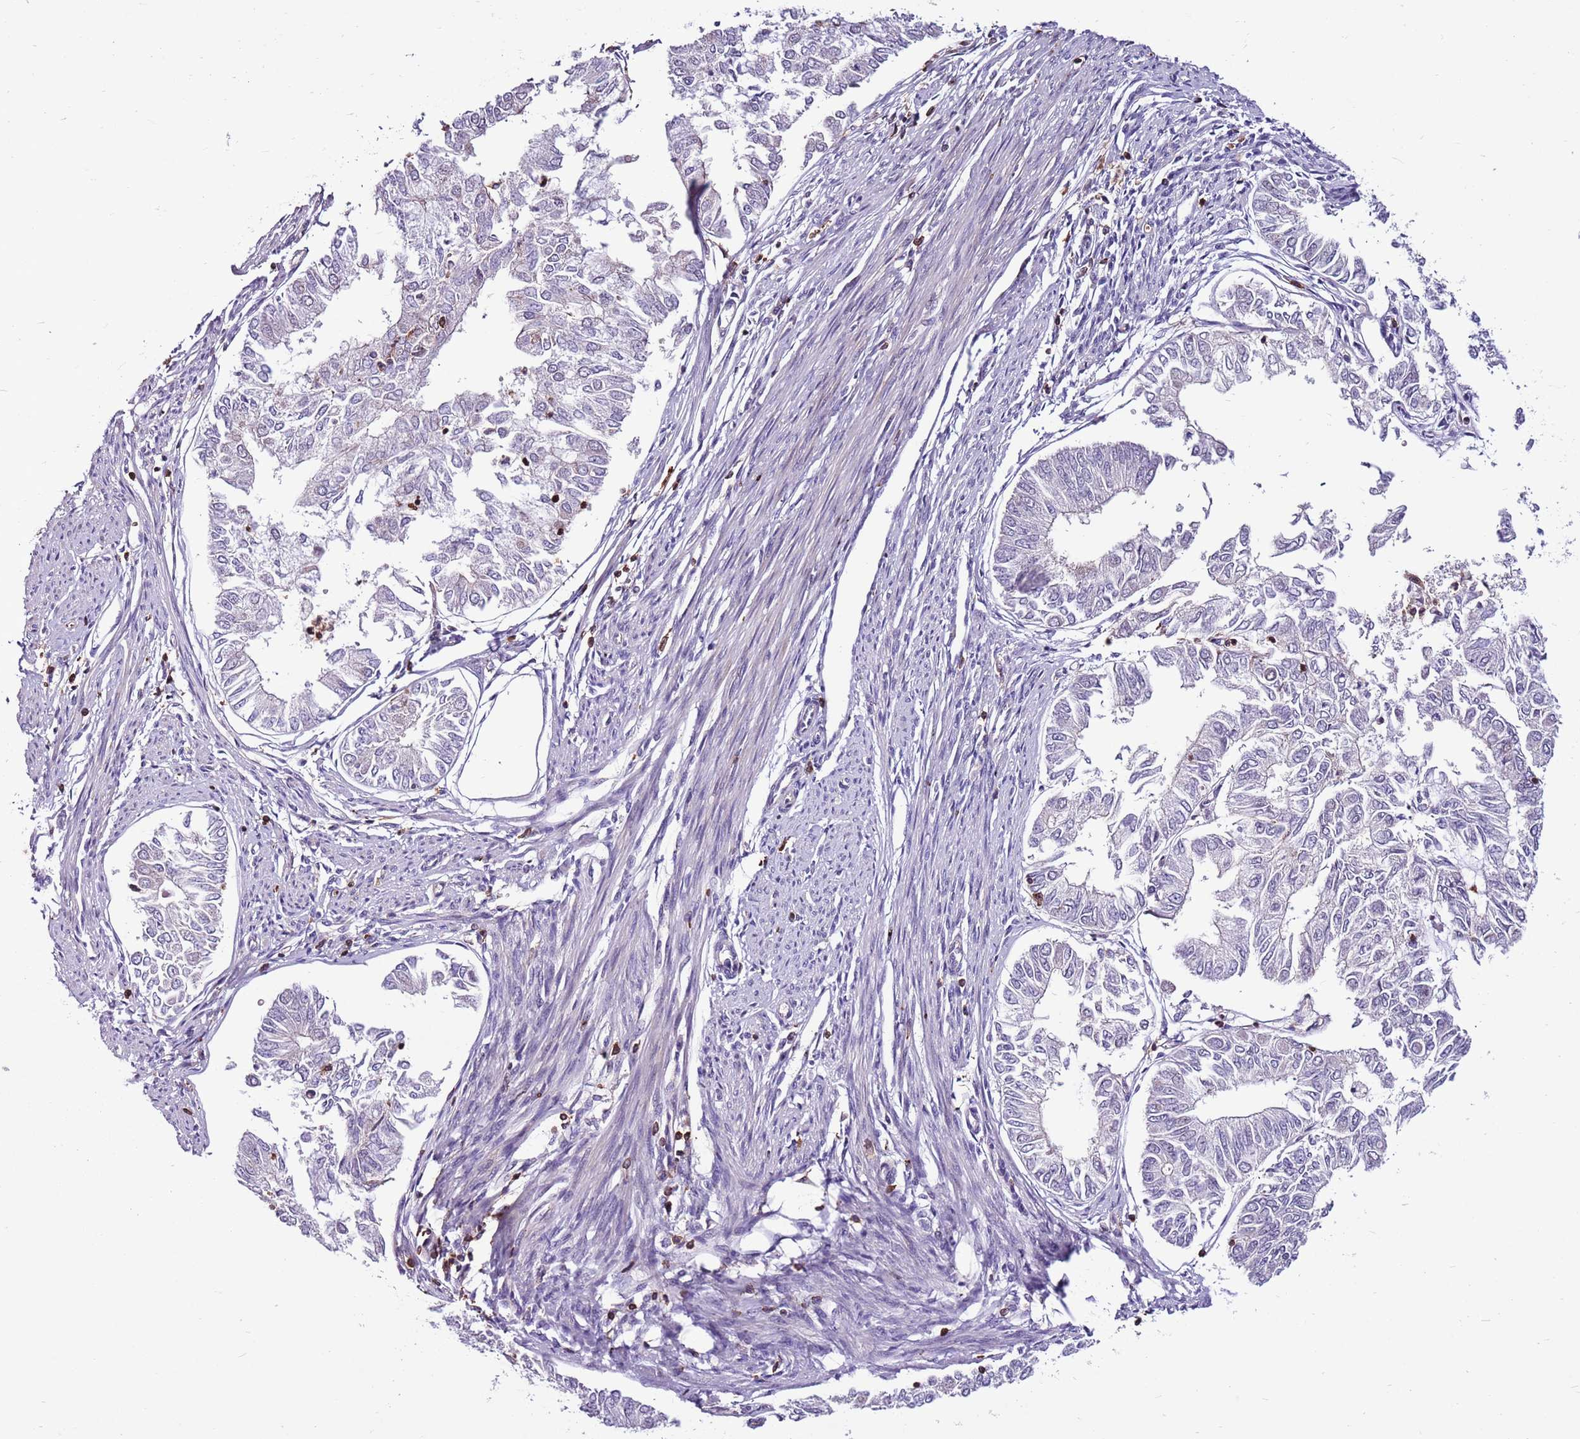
{"staining": {"intensity": "negative", "quantity": "none", "location": "none"}, "tissue": "endometrial cancer", "cell_type": "Tumor cells", "image_type": "cancer", "snomed": [{"axis": "morphology", "description": "Adenocarcinoma, NOS"}, {"axis": "topography", "description": "Endometrium"}], "caption": "A high-resolution micrograph shows immunohistochemistry (IHC) staining of adenocarcinoma (endometrial), which shows no significant positivity in tumor cells. (Immunohistochemistry, brightfield microscopy, high magnification).", "gene": "ZSWIM1", "patient": {"sex": "female", "age": 68}}